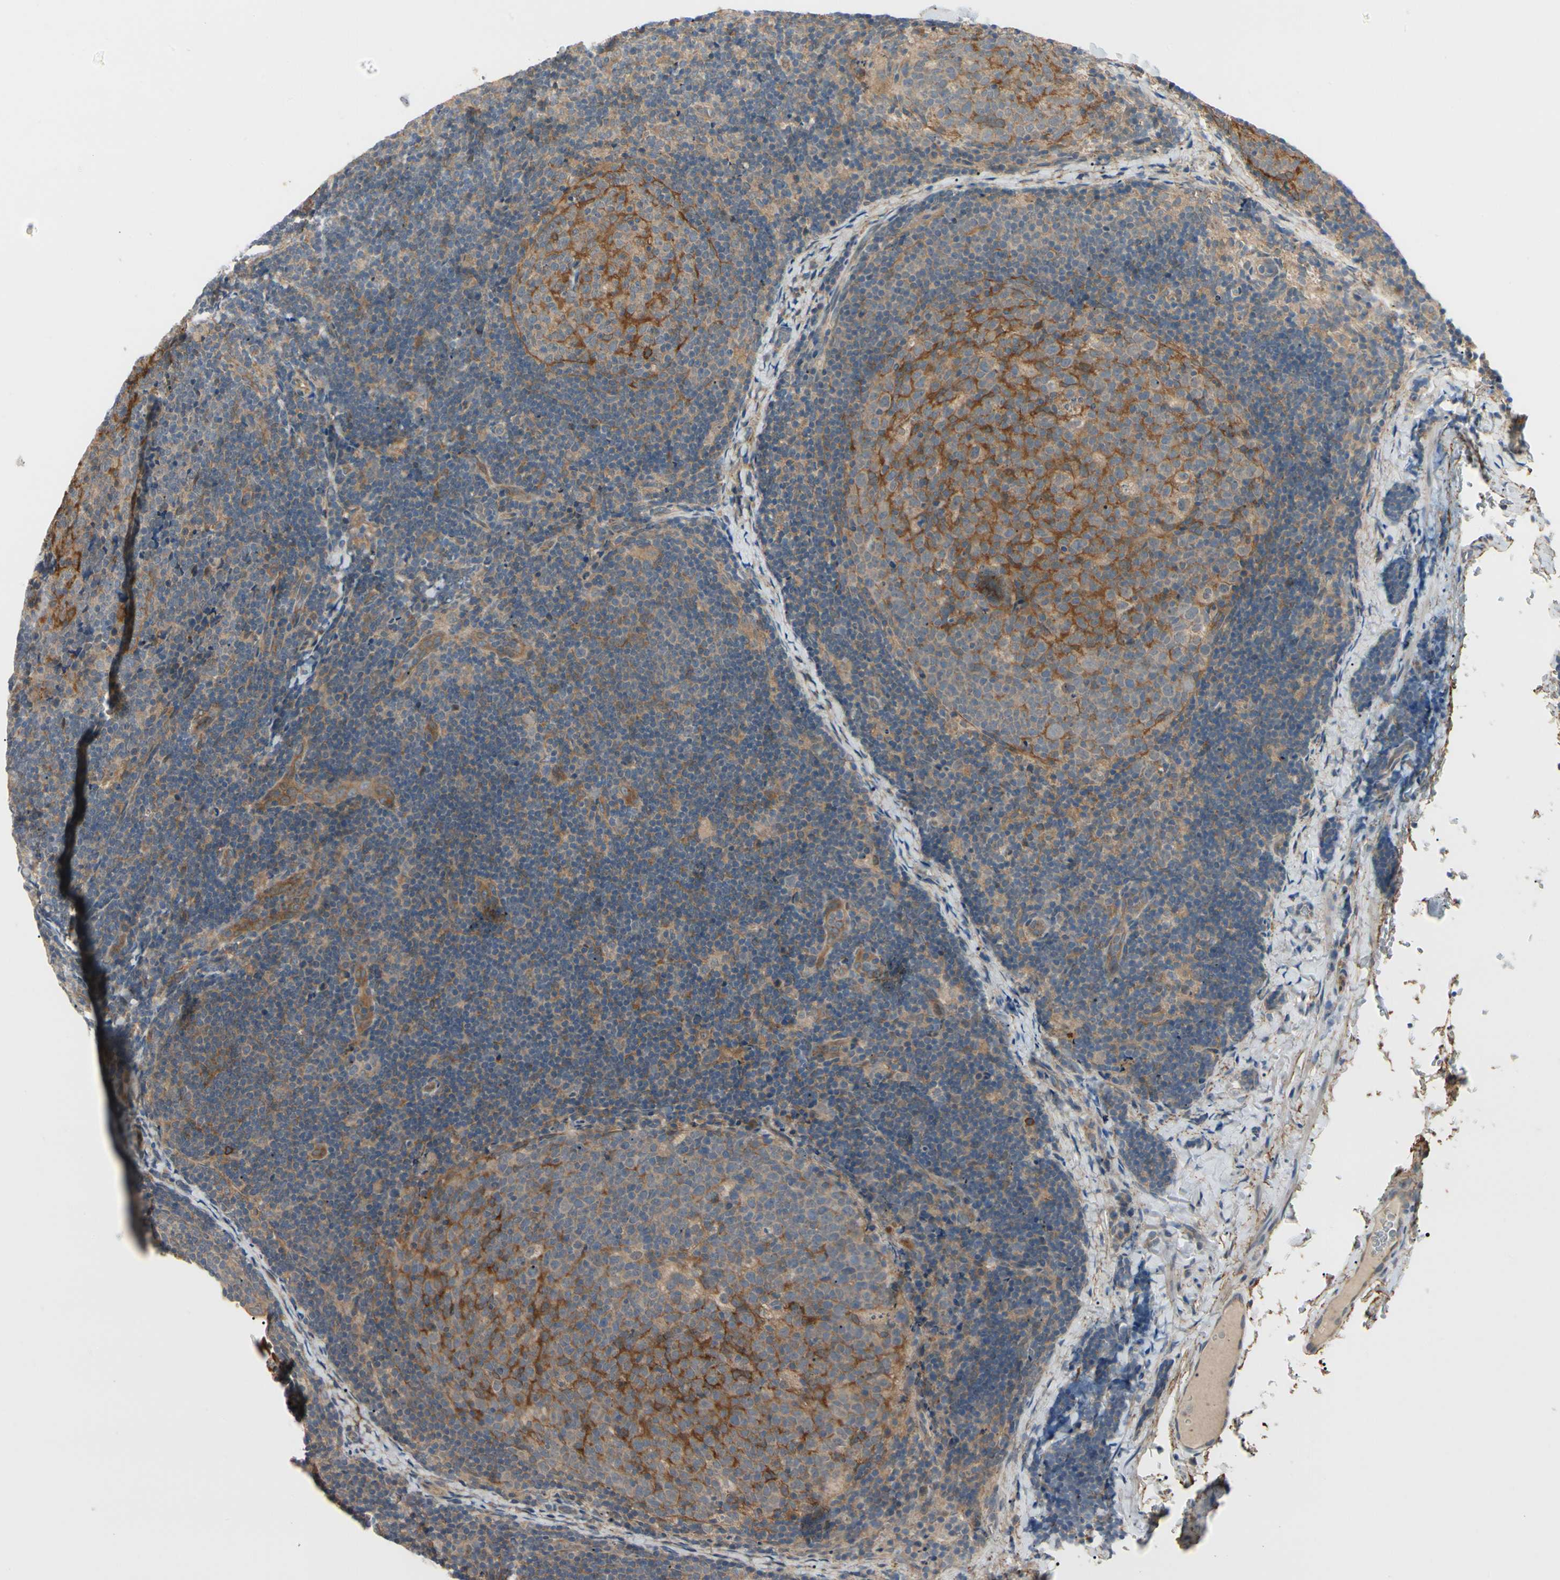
{"staining": {"intensity": "strong", "quantity": "<25%", "location": "cytoplasmic/membranous"}, "tissue": "lymph node", "cell_type": "Germinal center cells", "image_type": "normal", "snomed": [{"axis": "morphology", "description": "Normal tissue, NOS"}, {"axis": "topography", "description": "Lymph node"}], "caption": "Germinal center cells exhibit medium levels of strong cytoplasmic/membranous staining in approximately <25% of cells in unremarkable lymph node.", "gene": "F2R", "patient": {"sex": "female", "age": 14}}